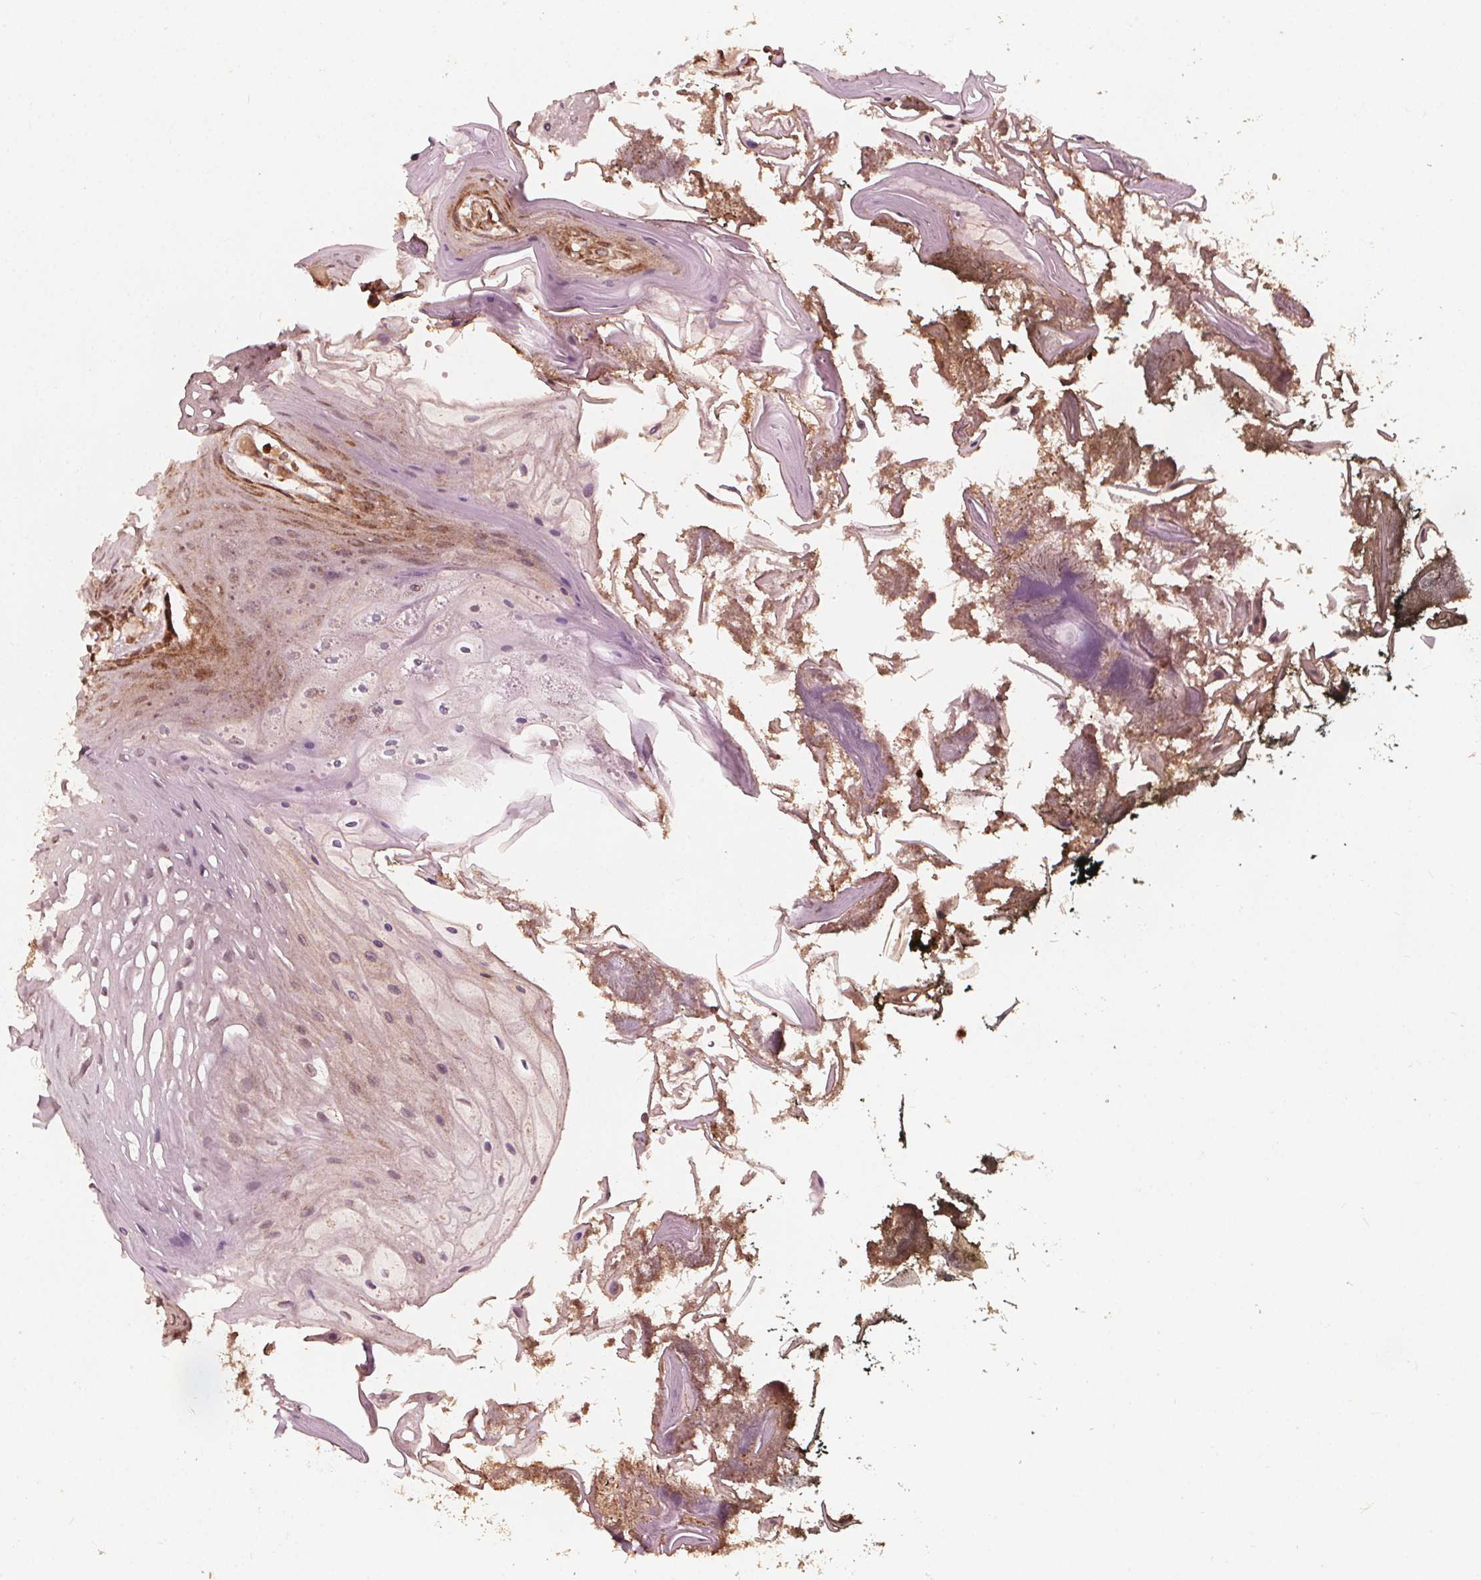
{"staining": {"intensity": "moderate", "quantity": "25%-75%", "location": "cytoplasmic/membranous"}, "tissue": "oral mucosa", "cell_type": "Squamous epithelial cells", "image_type": "normal", "snomed": [{"axis": "morphology", "description": "Normal tissue, NOS"}, {"axis": "topography", "description": "Oral tissue"}], "caption": "A medium amount of moderate cytoplasmic/membranous expression is seen in approximately 25%-75% of squamous epithelial cells in unremarkable oral mucosa. The staining was performed using DAB (3,3'-diaminobenzidine), with brown indicating positive protein expression. Nuclei are stained blue with hematoxylin.", "gene": "AIP", "patient": {"sex": "male", "age": 9}}